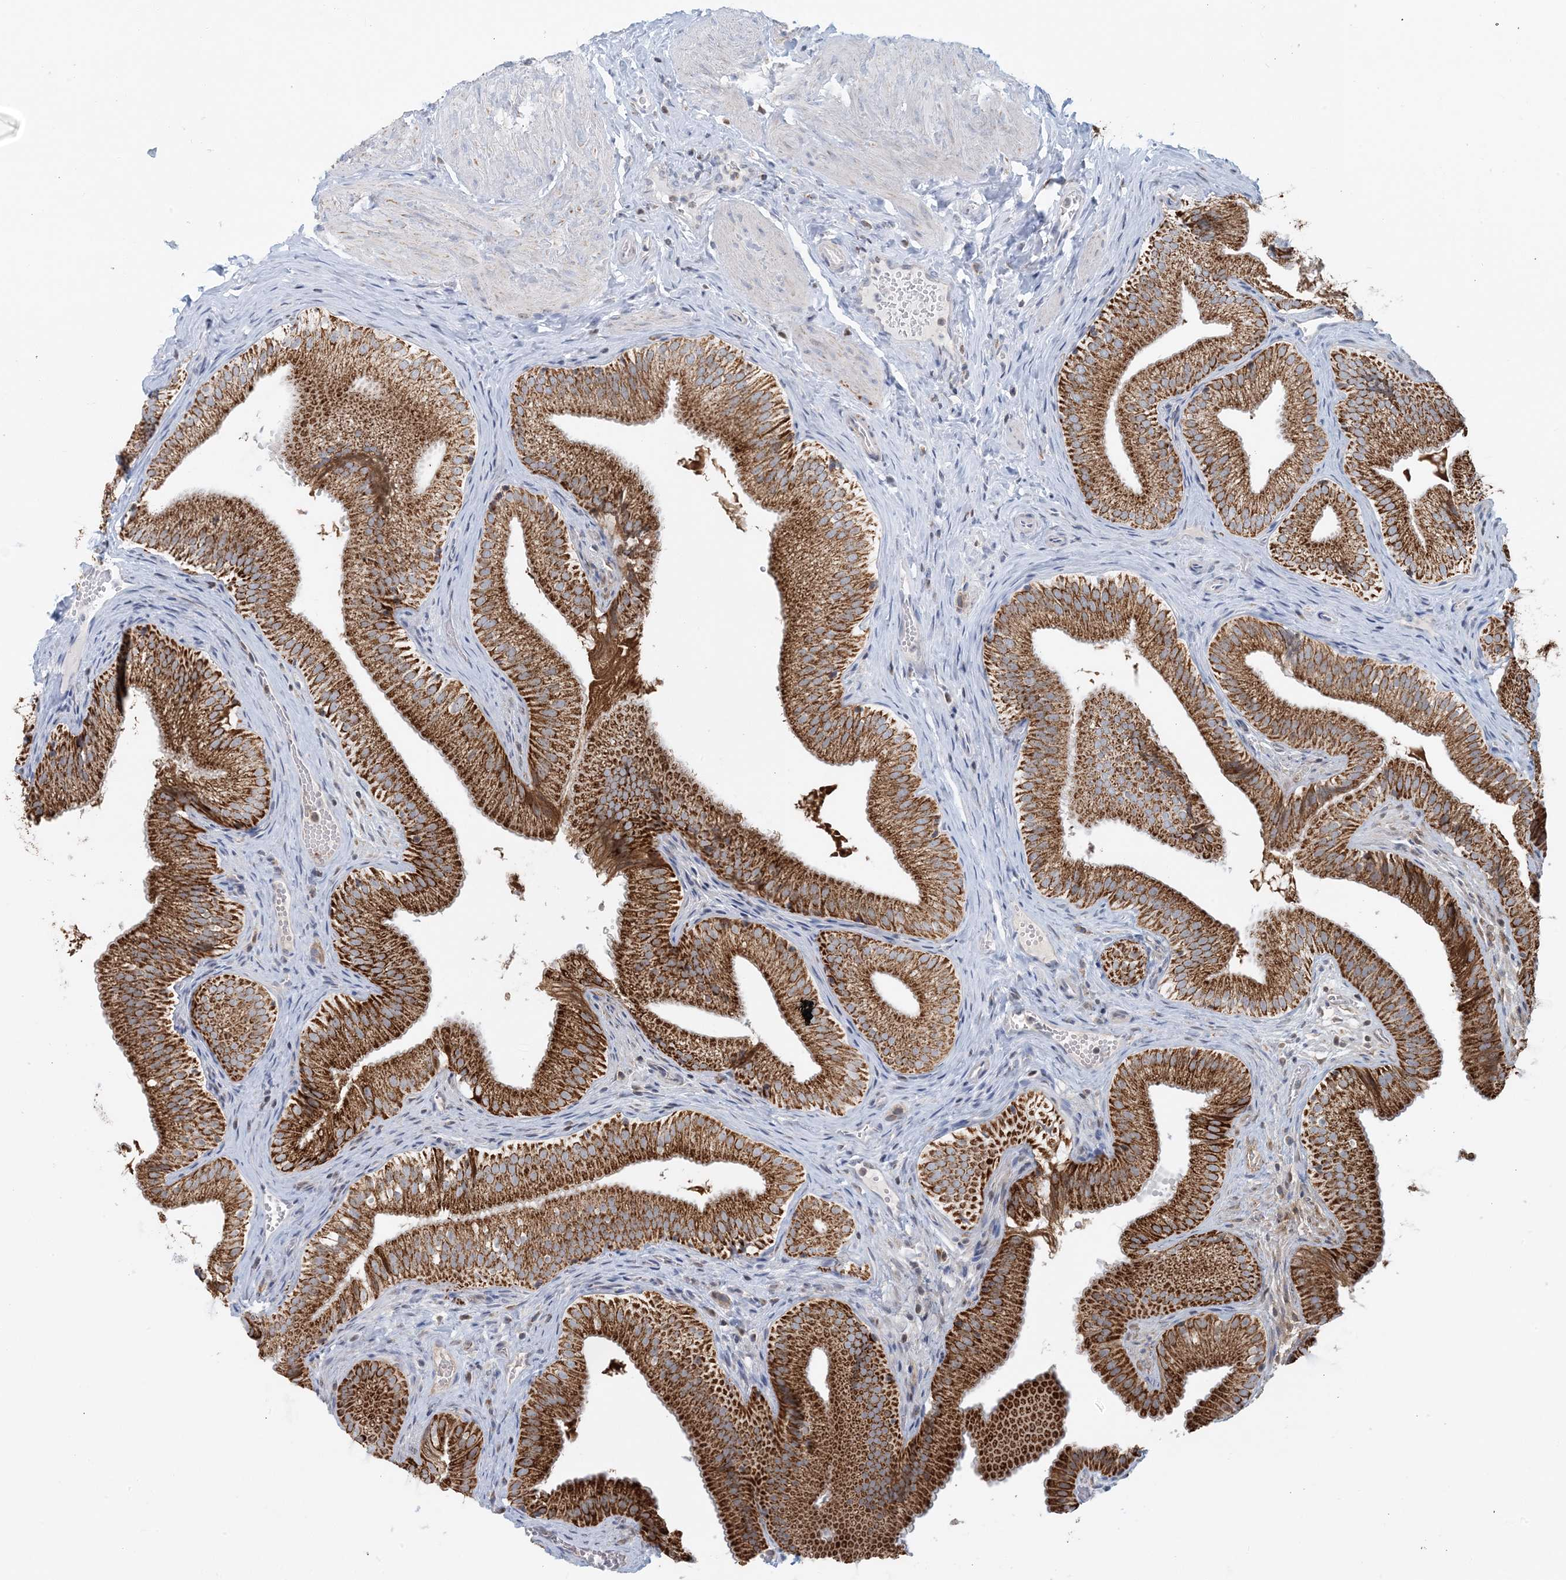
{"staining": {"intensity": "strong", "quantity": ">75%", "location": "cytoplasmic/membranous"}, "tissue": "gallbladder", "cell_type": "Glandular cells", "image_type": "normal", "snomed": [{"axis": "morphology", "description": "Normal tissue, NOS"}, {"axis": "topography", "description": "Gallbladder"}], "caption": "A high amount of strong cytoplasmic/membranous positivity is identified in about >75% of glandular cells in unremarkable gallbladder. Nuclei are stained in blue.", "gene": "BDH1", "patient": {"sex": "female", "age": 30}}